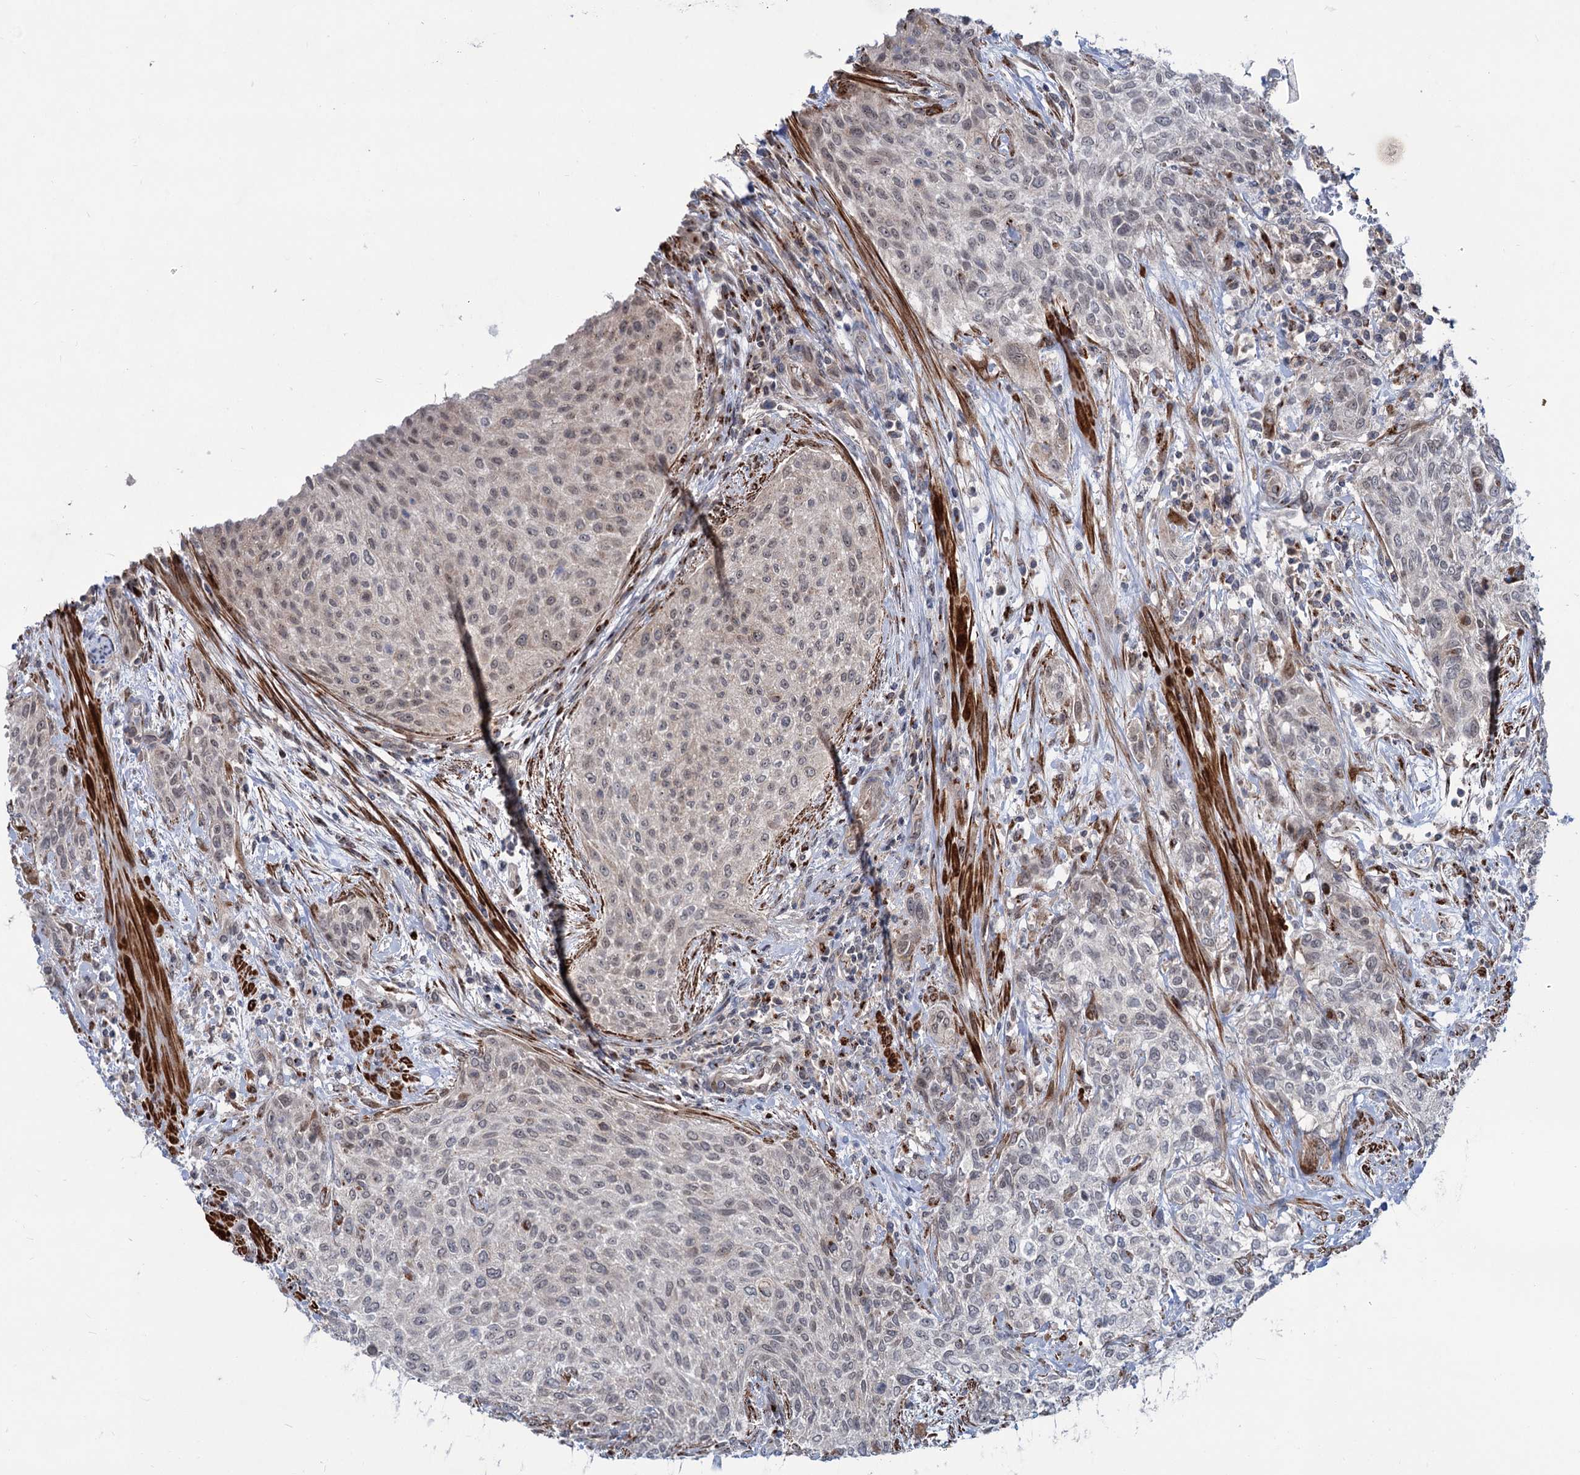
{"staining": {"intensity": "negative", "quantity": "none", "location": "none"}, "tissue": "urothelial cancer", "cell_type": "Tumor cells", "image_type": "cancer", "snomed": [{"axis": "morphology", "description": "Normal tissue, NOS"}, {"axis": "morphology", "description": "Urothelial carcinoma, NOS"}, {"axis": "topography", "description": "Urinary bladder"}, {"axis": "topography", "description": "Peripheral nerve tissue"}], "caption": "Tumor cells are negative for protein expression in human urothelial cancer.", "gene": "ELP4", "patient": {"sex": "male", "age": 35}}